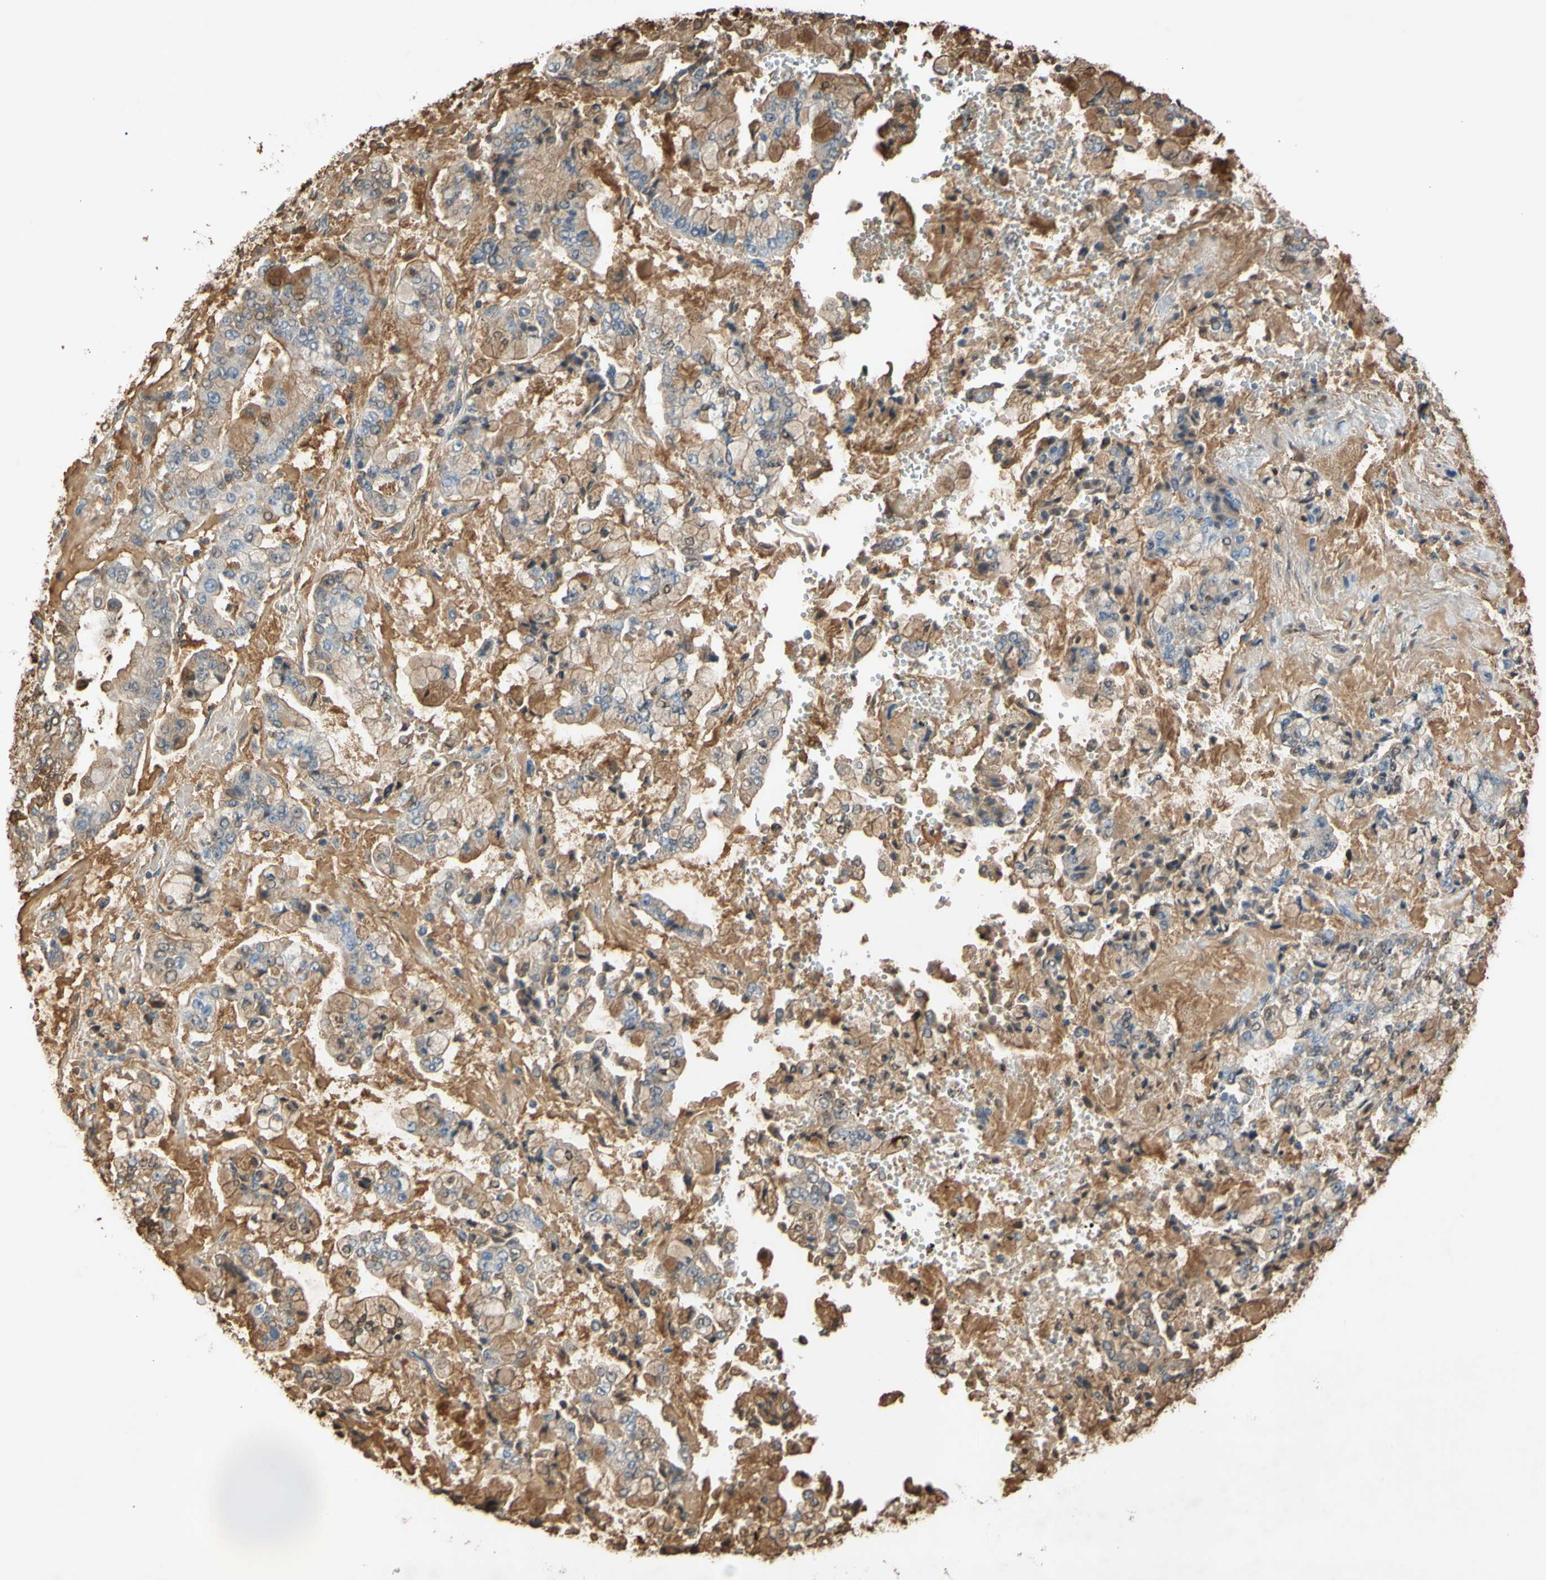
{"staining": {"intensity": "moderate", "quantity": ">75%", "location": "cytoplasmic/membranous"}, "tissue": "stomach cancer", "cell_type": "Tumor cells", "image_type": "cancer", "snomed": [{"axis": "morphology", "description": "Adenocarcinoma, NOS"}, {"axis": "topography", "description": "Stomach"}], "caption": "A micrograph showing moderate cytoplasmic/membranous expression in about >75% of tumor cells in stomach cancer, as visualized by brown immunohistochemical staining.", "gene": "TIMP2", "patient": {"sex": "male", "age": 76}}